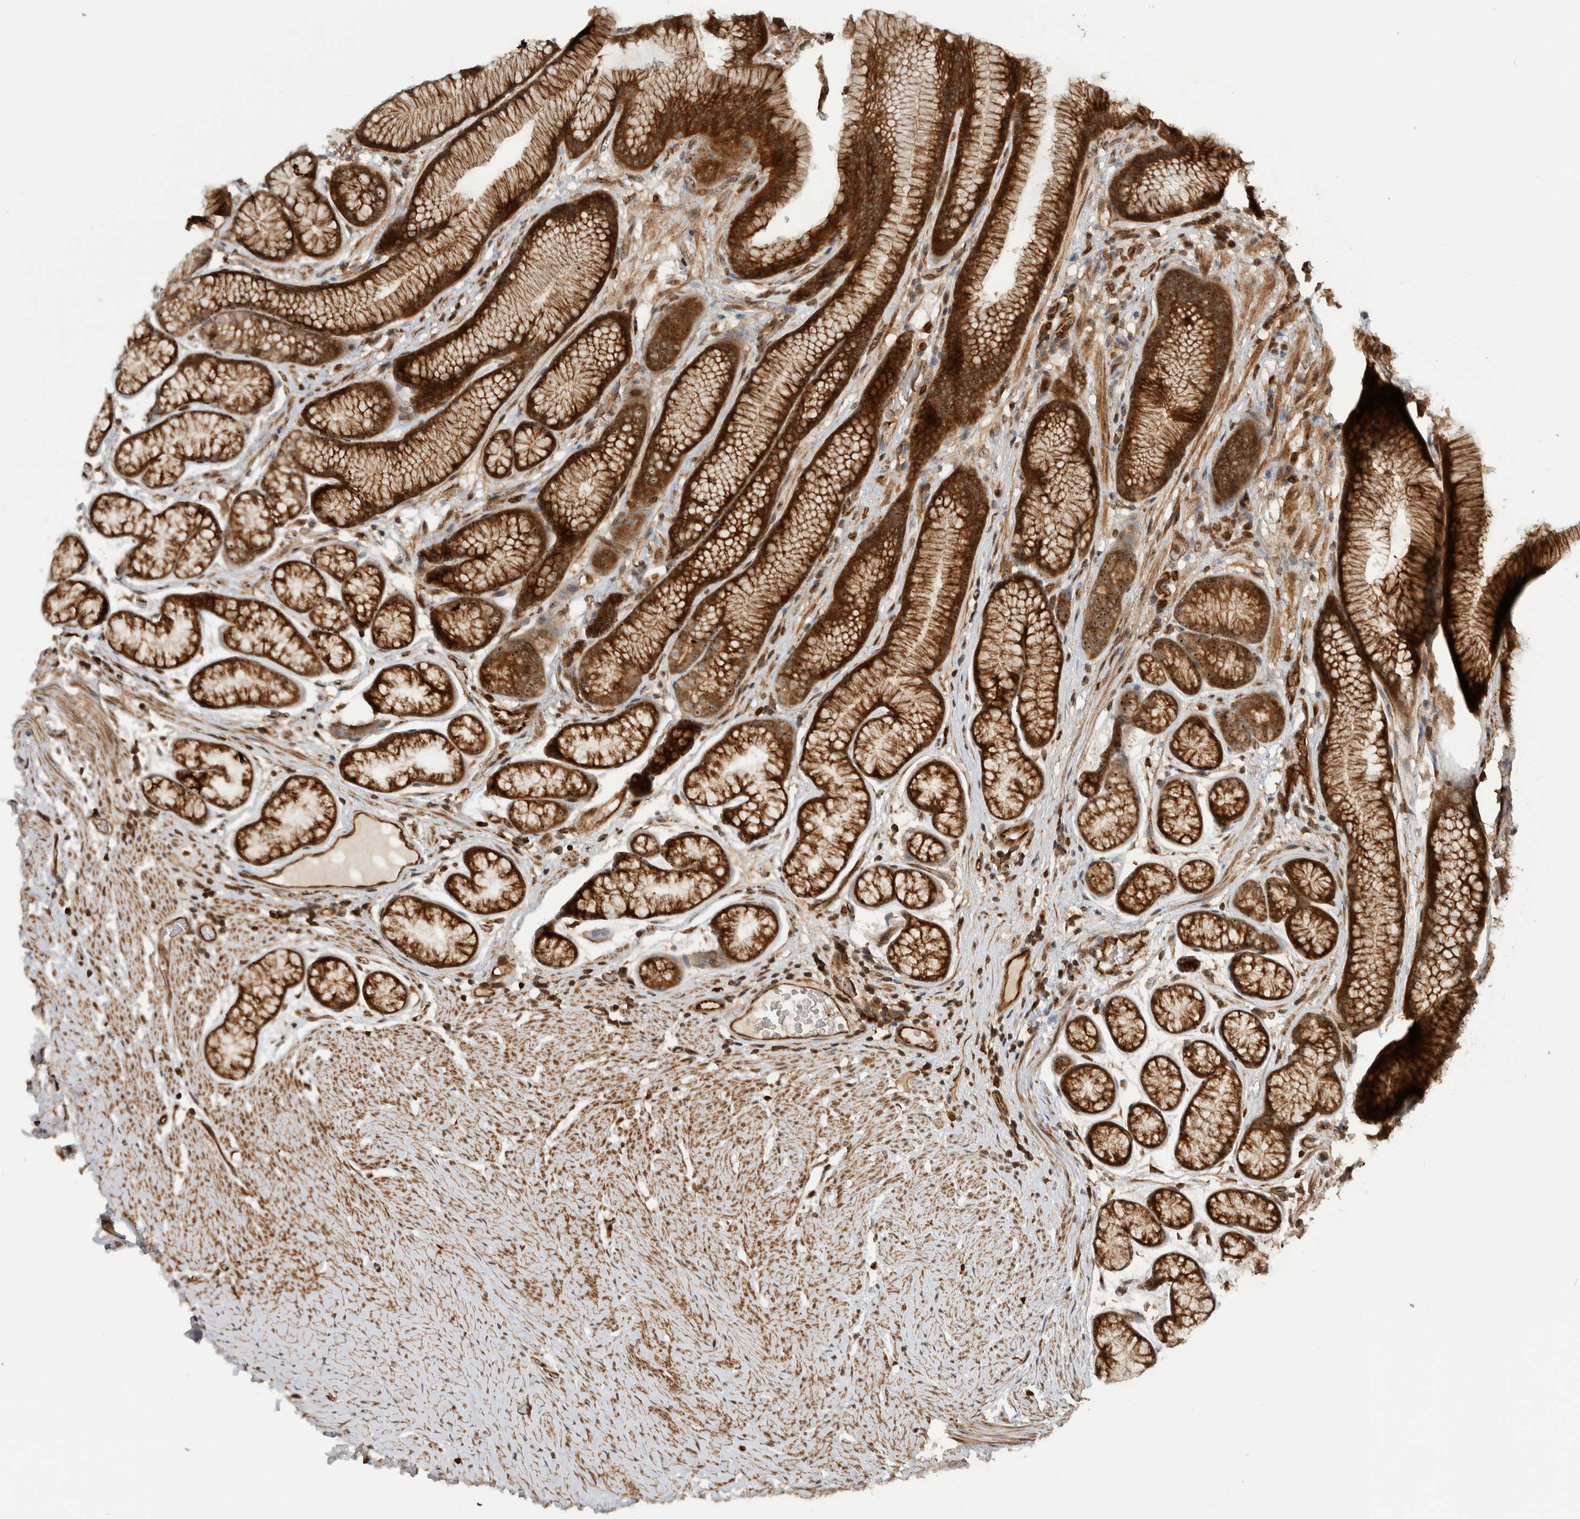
{"staining": {"intensity": "strong", "quantity": ">75%", "location": "cytoplasmic/membranous,nuclear"}, "tissue": "stomach", "cell_type": "Glandular cells", "image_type": "normal", "snomed": [{"axis": "morphology", "description": "Normal tissue, NOS"}, {"axis": "topography", "description": "Stomach"}], "caption": "This is an image of immunohistochemistry (IHC) staining of normal stomach, which shows strong staining in the cytoplasmic/membranous,nuclear of glandular cells.", "gene": "WASF2", "patient": {"sex": "male", "age": 42}}